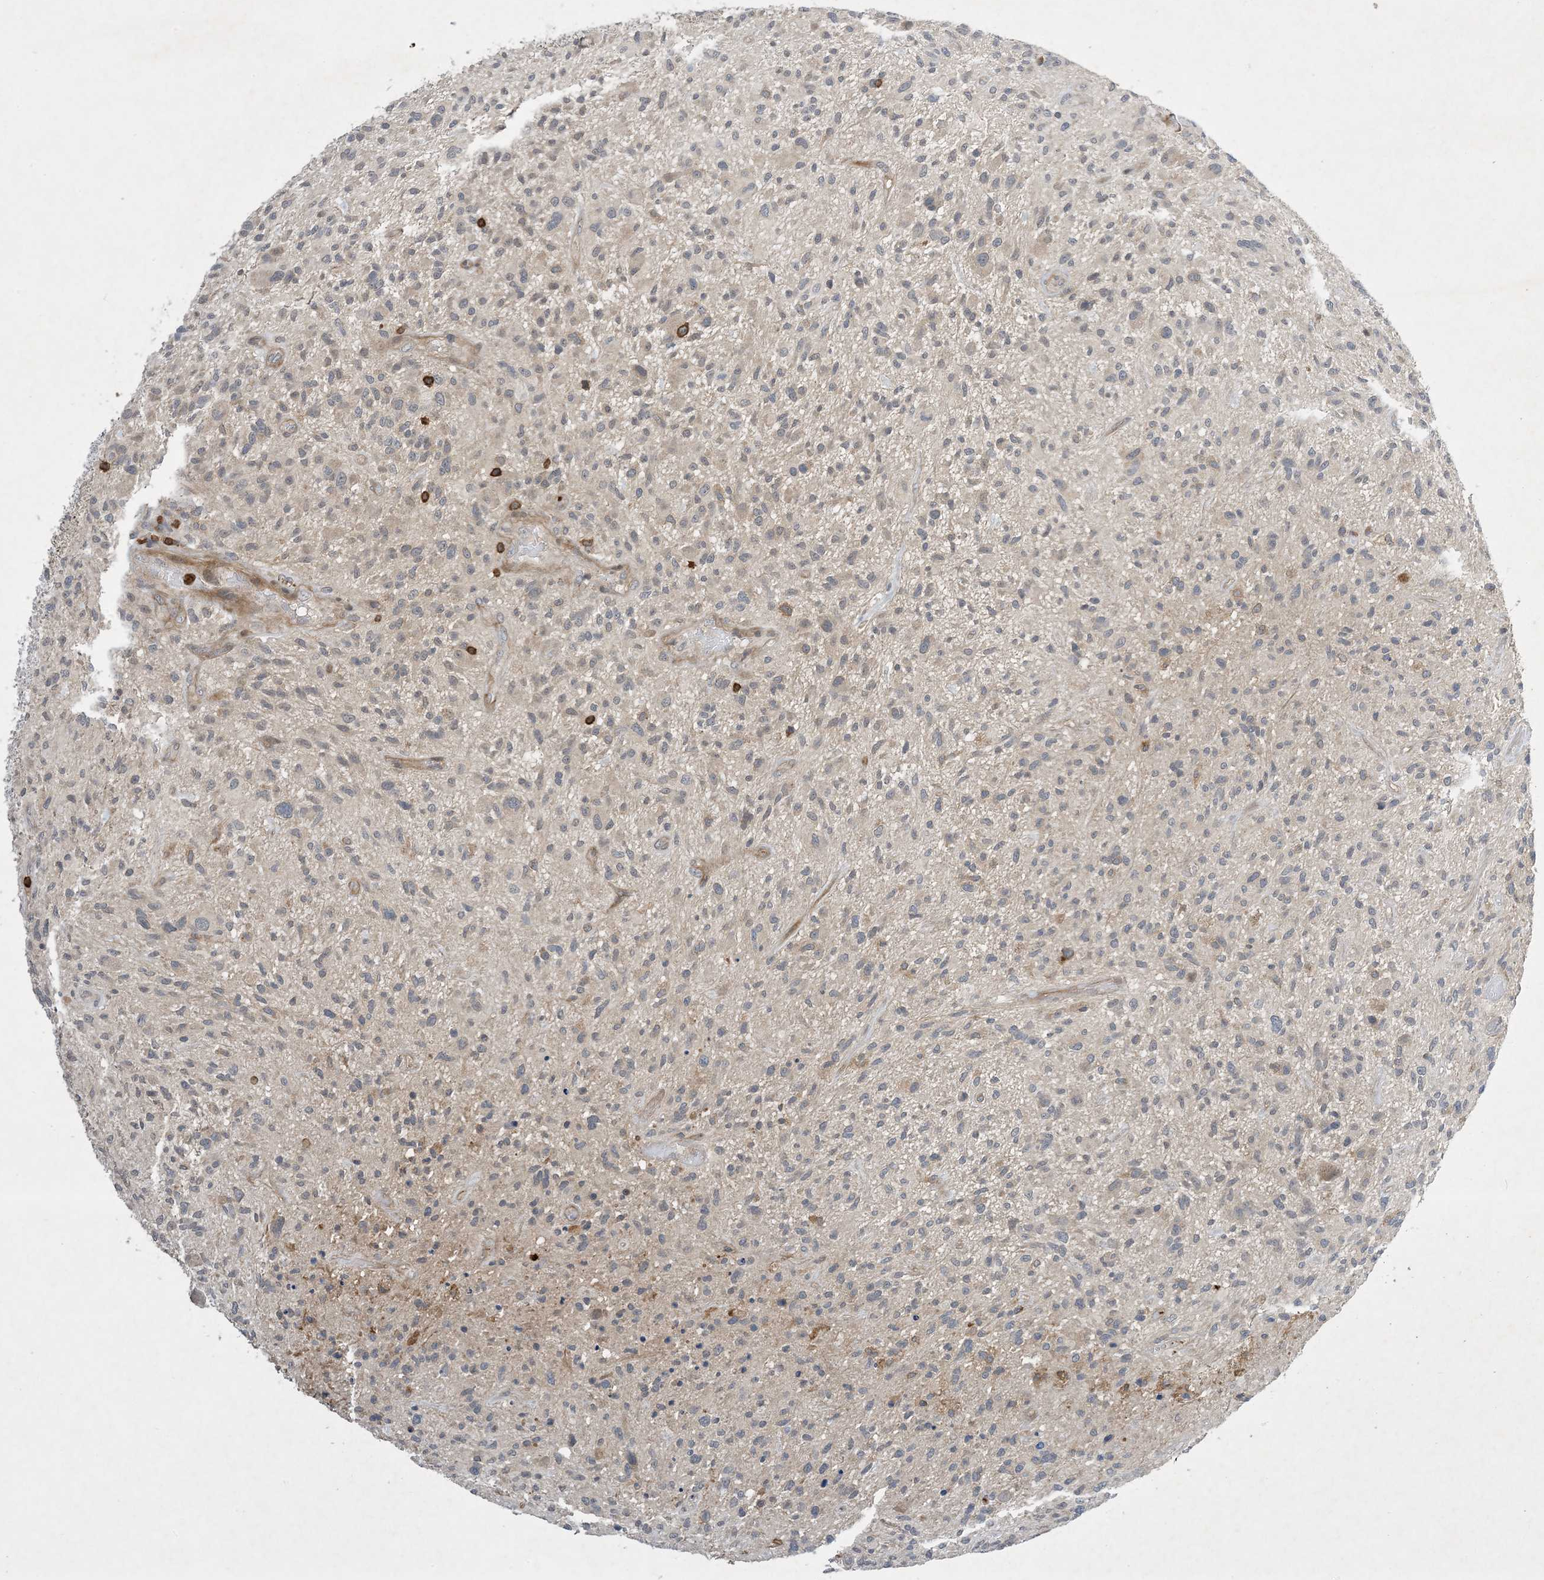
{"staining": {"intensity": "negative", "quantity": "none", "location": "none"}, "tissue": "glioma", "cell_type": "Tumor cells", "image_type": "cancer", "snomed": [{"axis": "morphology", "description": "Glioma, malignant, High grade"}, {"axis": "topography", "description": "Brain"}], "caption": "Tumor cells show no significant positivity in malignant high-grade glioma.", "gene": "AK9", "patient": {"sex": "male", "age": 47}}